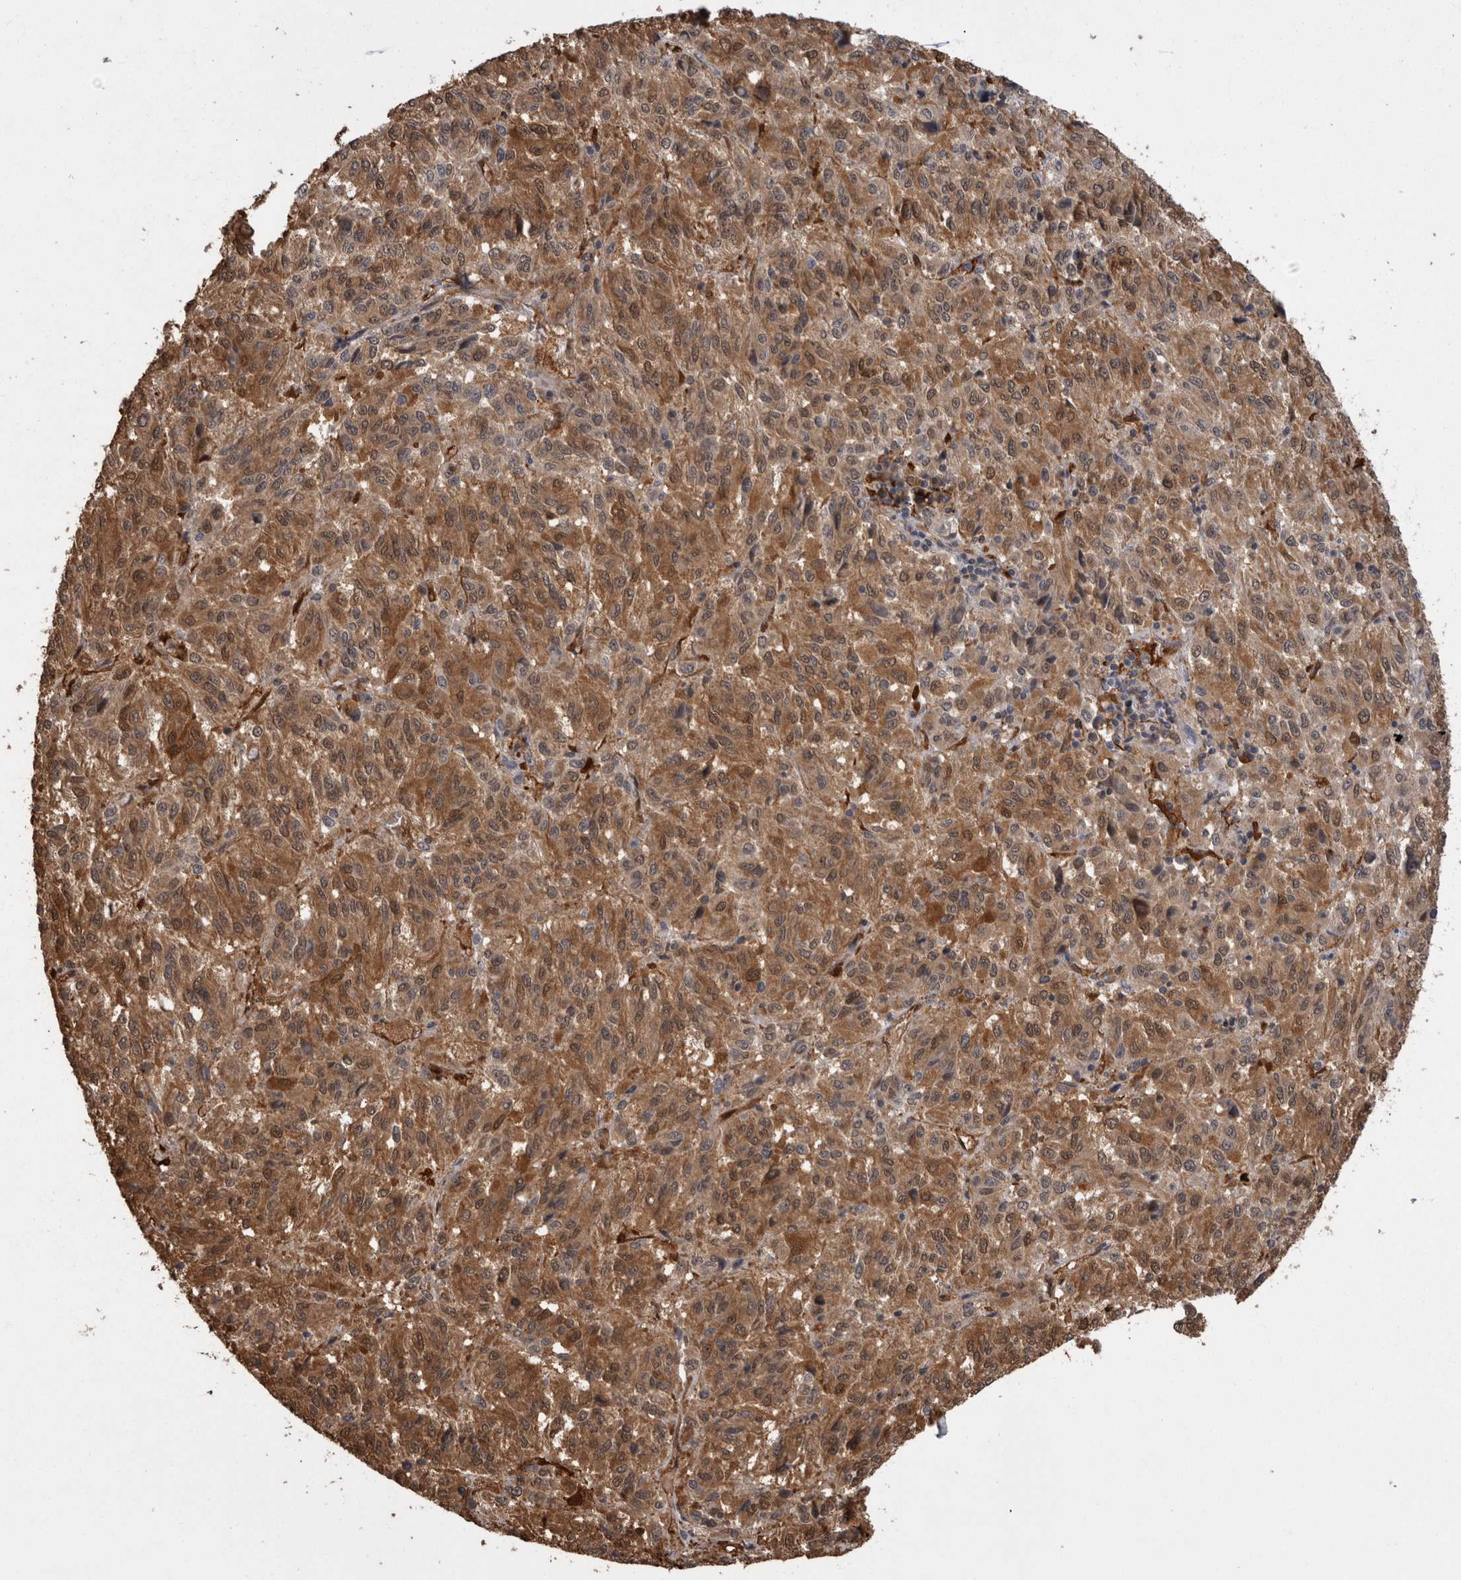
{"staining": {"intensity": "moderate", "quantity": ">75%", "location": "cytoplasmic/membranous"}, "tissue": "melanoma", "cell_type": "Tumor cells", "image_type": "cancer", "snomed": [{"axis": "morphology", "description": "Malignant melanoma, Metastatic site"}, {"axis": "topography", "description": "Lung"}], "caption": "High-power microscopy captured an IHC image of melanoma, revealing moderate cytoplasmic/membranous expression in approximately >75% of tumor cells.", "gene": "LXN", "patient": {"sex": "male", "age": 64}}